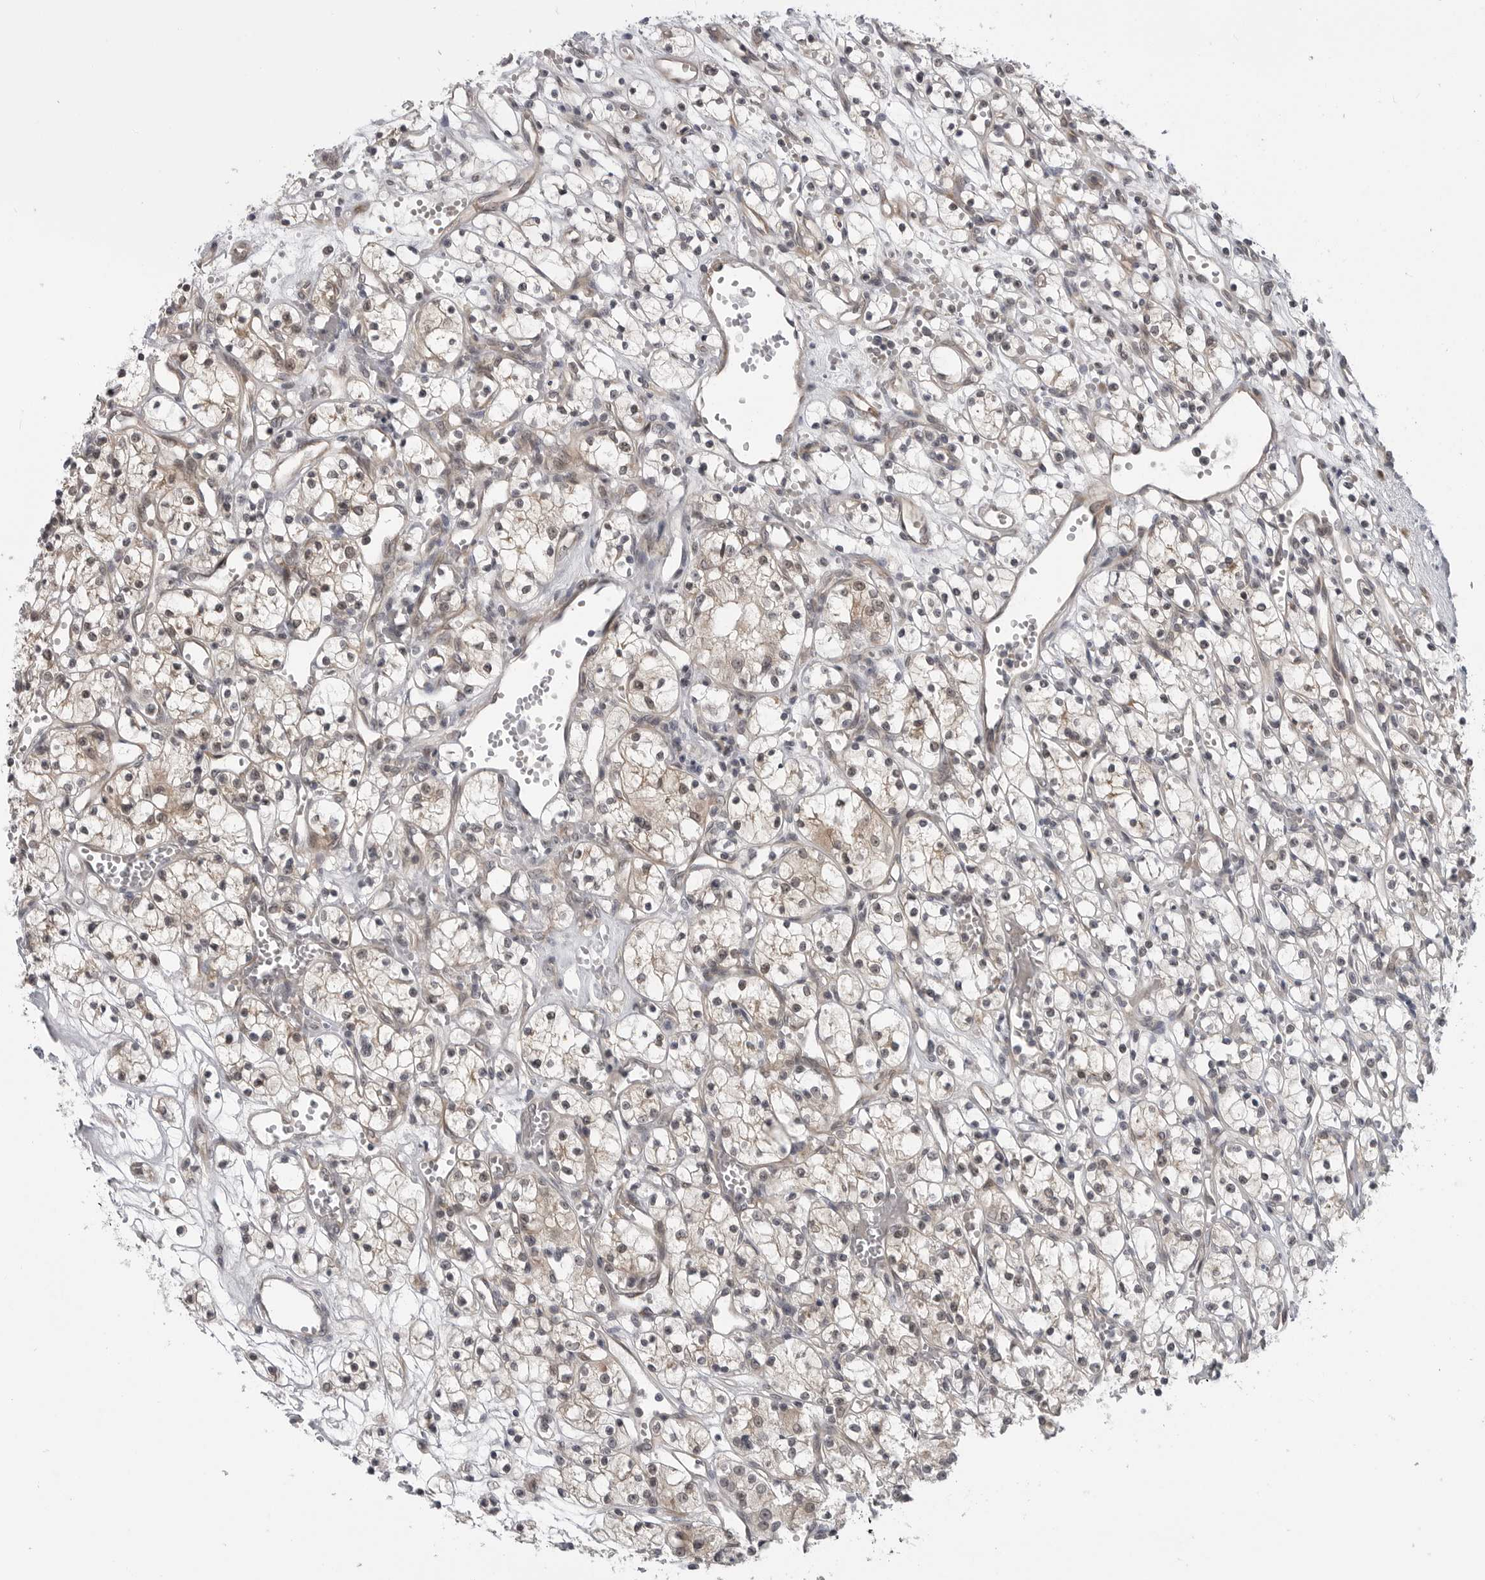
{"staining": {"intensity": "weak", "quantity": "<25%", "location": "nuclear"}, "tissue": "renal cancer", "cell_type": "Tumor cells", "image_type": "cancer", "snomed": [{"axis": "morphology", "description": "Adenocarcinoma, NOS"}, {"axis": "topography", "description": "Kidney"}], "caption": "Human adenocarcinoma (renal) stained for a protein using immunohistochemistry displays no expression in tumor cells.", "gene": "LRRC45", "patient": {"sex": "female", "age": 59}}